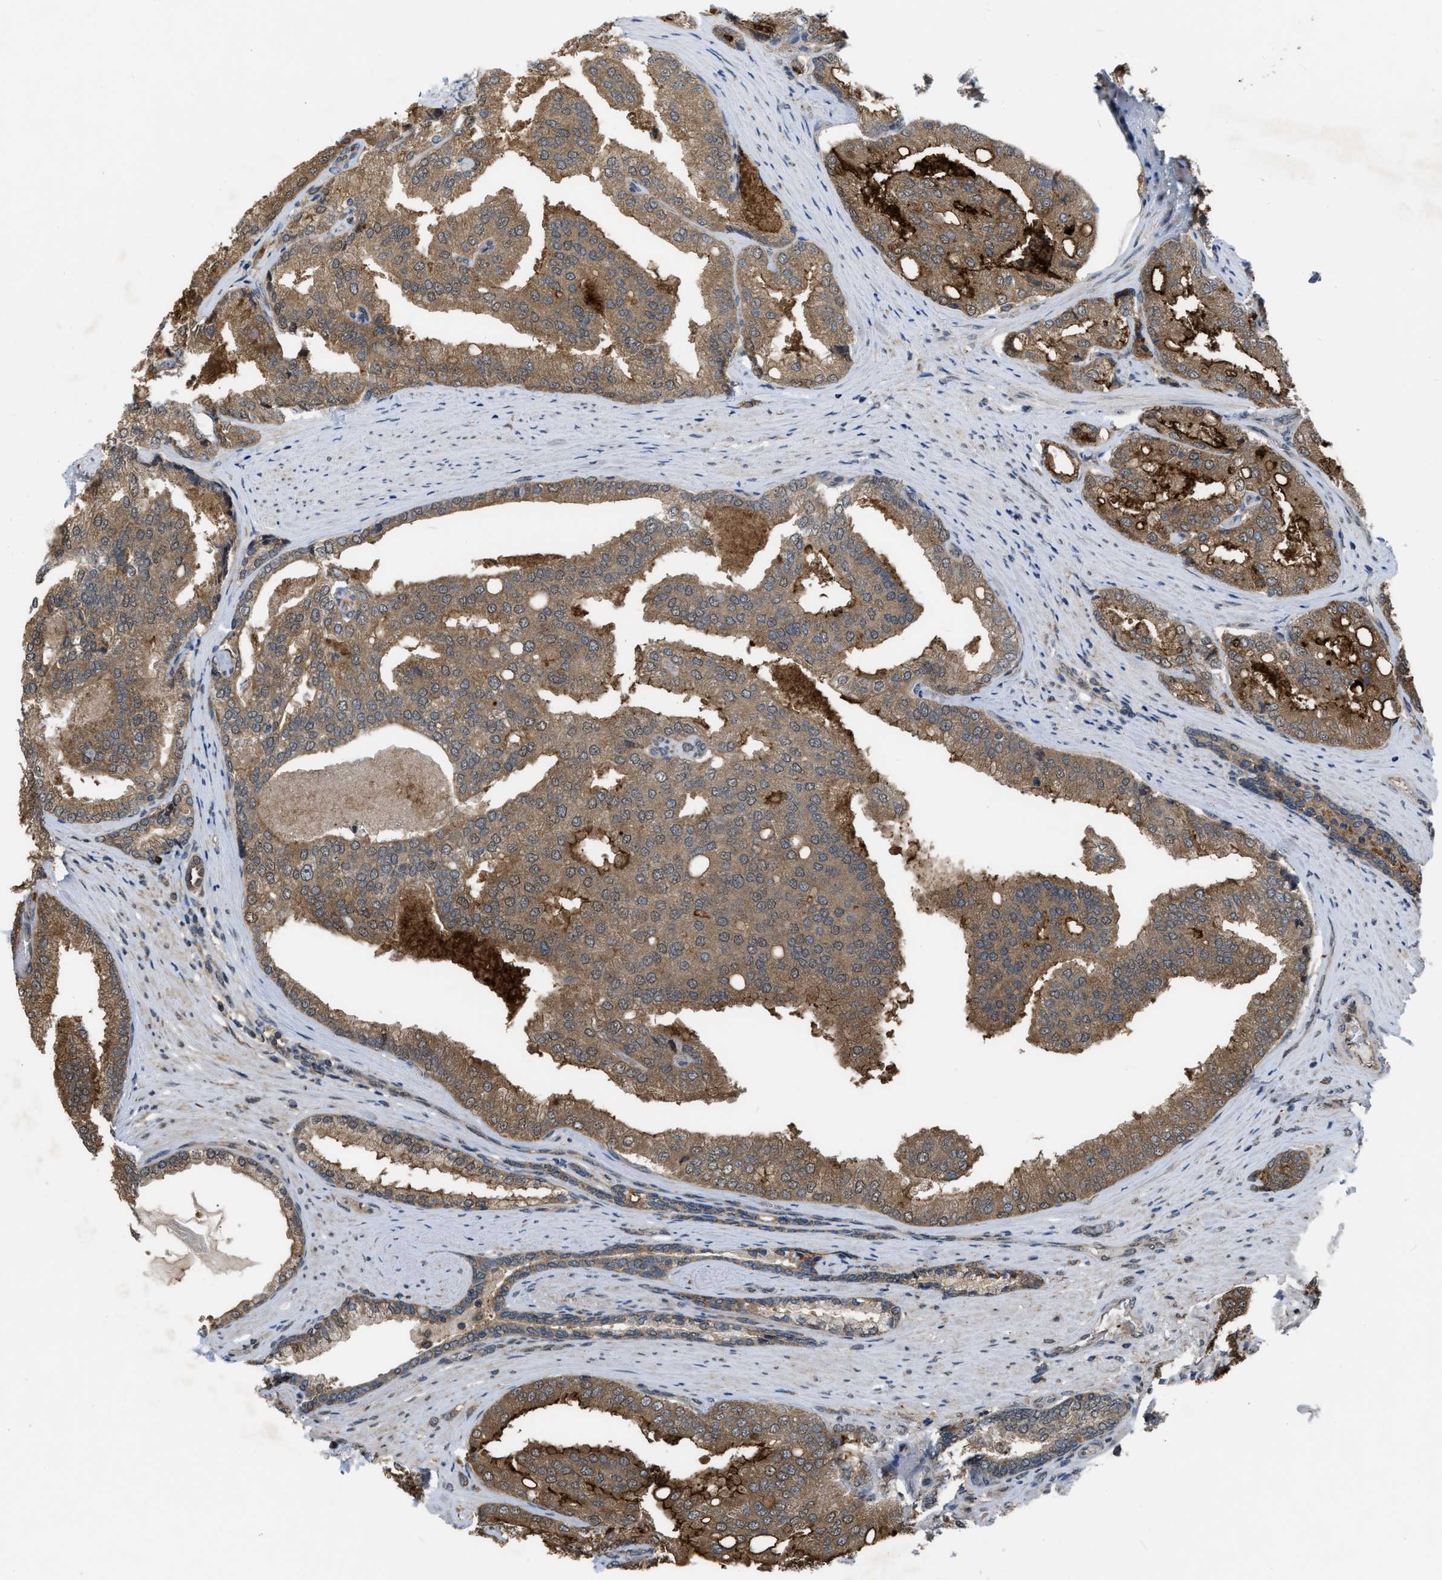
{"staining": {"intensity": "moderate", "quantity": ">75%", "location": "cytoplasmic/membranous"}, "tissue": "prostate cancer", "cell_type": "Tumor cells", "image_type": "cancer", "snomed": [{"axis": "morphology", "description": "Adenocarcinoma, High grade"}, {"axis": "topography", "description": "Prostate"}], "caption": "This histopathology image reveals immunohistochemistry (IHC) staining of human prostate cancer (high-grade adenocarcinoma), with medium moderate cytoplasmic/membranous positivity in about >75% of tumor cells.", "gene": "BCL7C", "patient": {"sex": "male", "age": 50}}